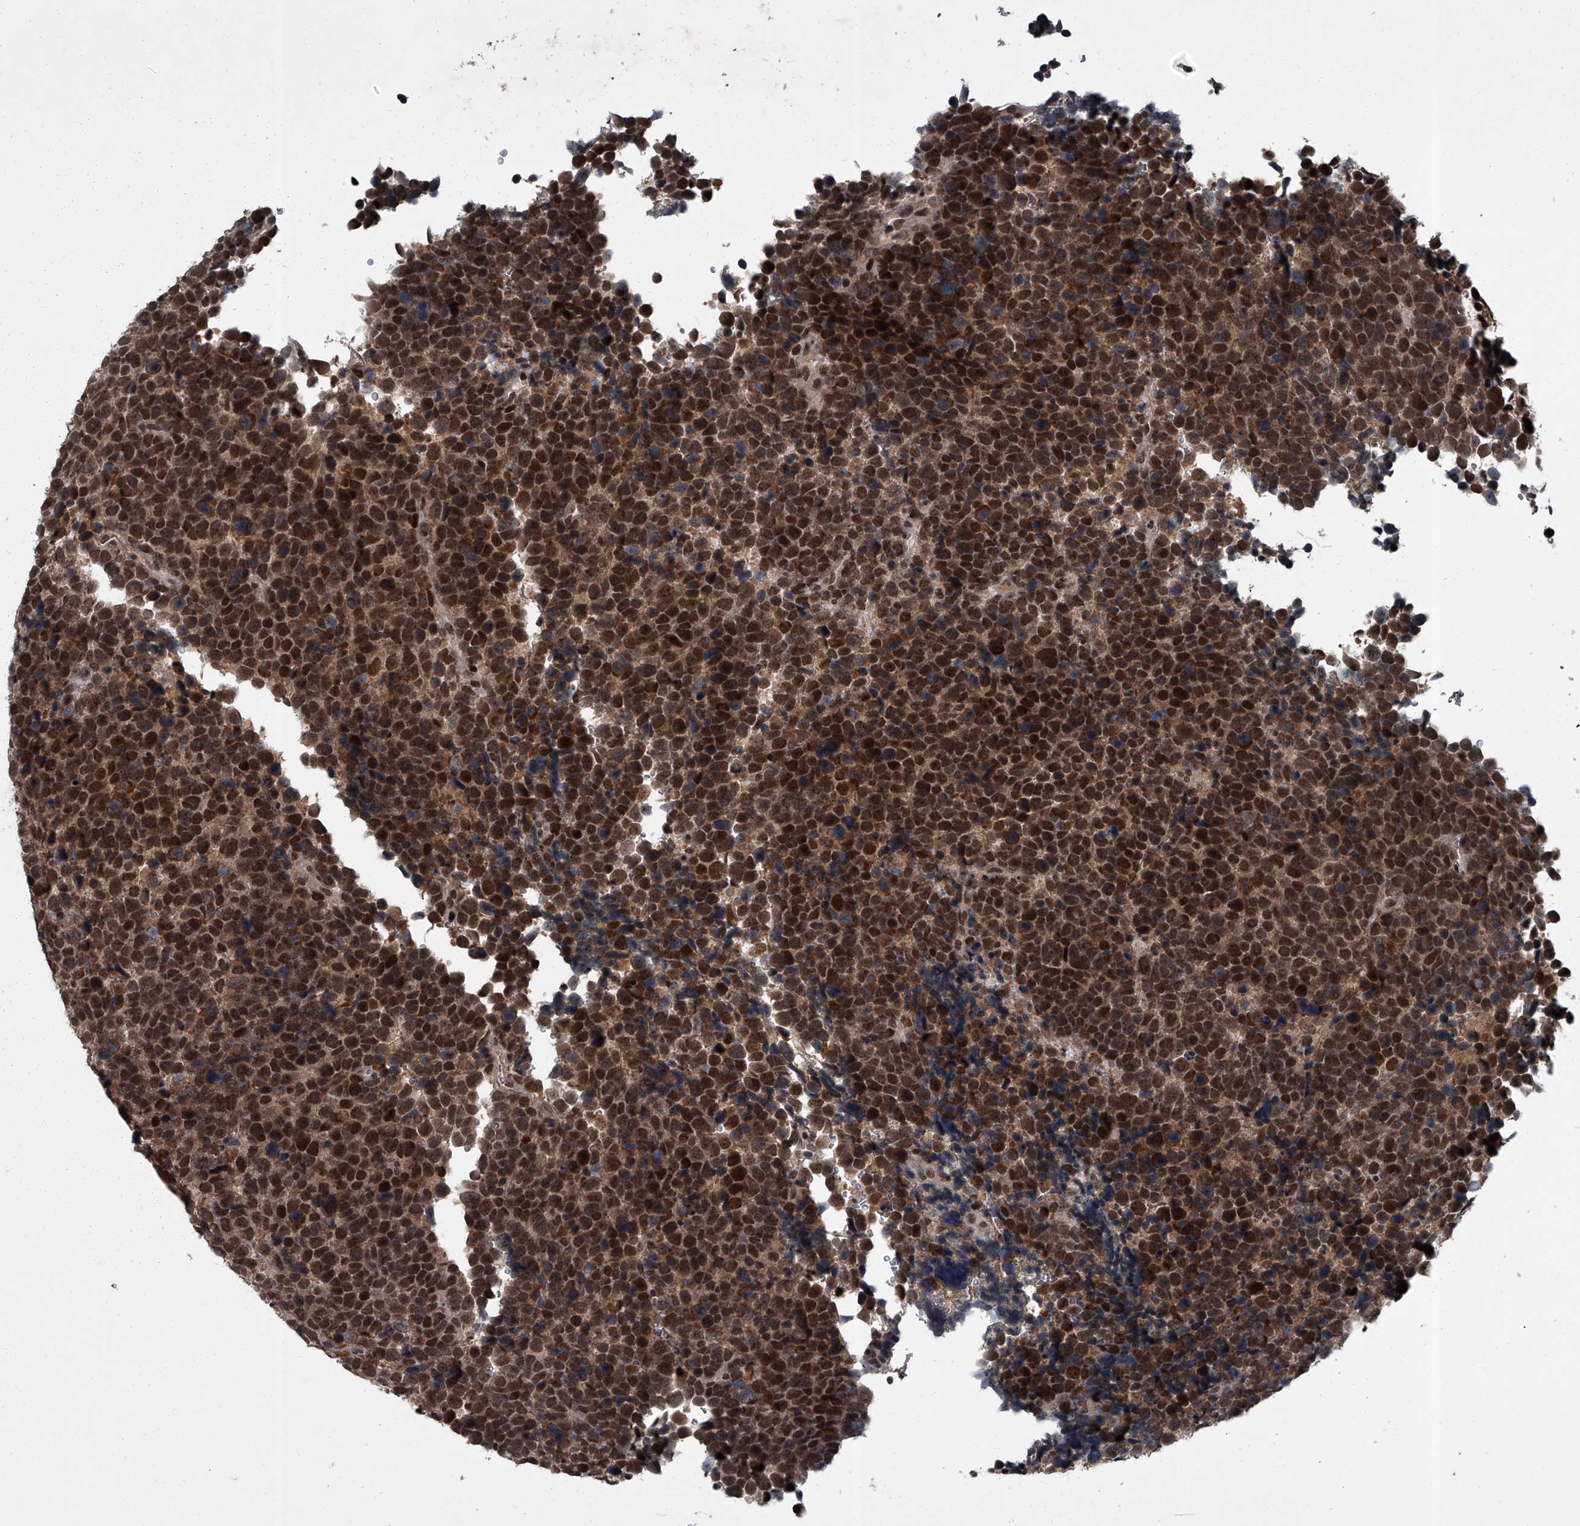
{"staining": {"intensity": "strong", "quantity": ">75%", "location": "nuclear"}, "tissue": "urothelial cancer", "cell_type": "Tumor cells", "image_type": "cancer", "snomed": [{"axis": "morphology", "description": "Urothelial carcinoma, High grade"}, {"axis": "topography", "description": "Urinary bladder"}], "caption": "An immunohistochemistry micrograph of neoplastic tissue is shown. Protein staining in brown highlights strong nuclear positivity in urothelial cancer within tumor cells.", "gene": "ZNF518B", "patient": {"sex": "female", "age": 82}}